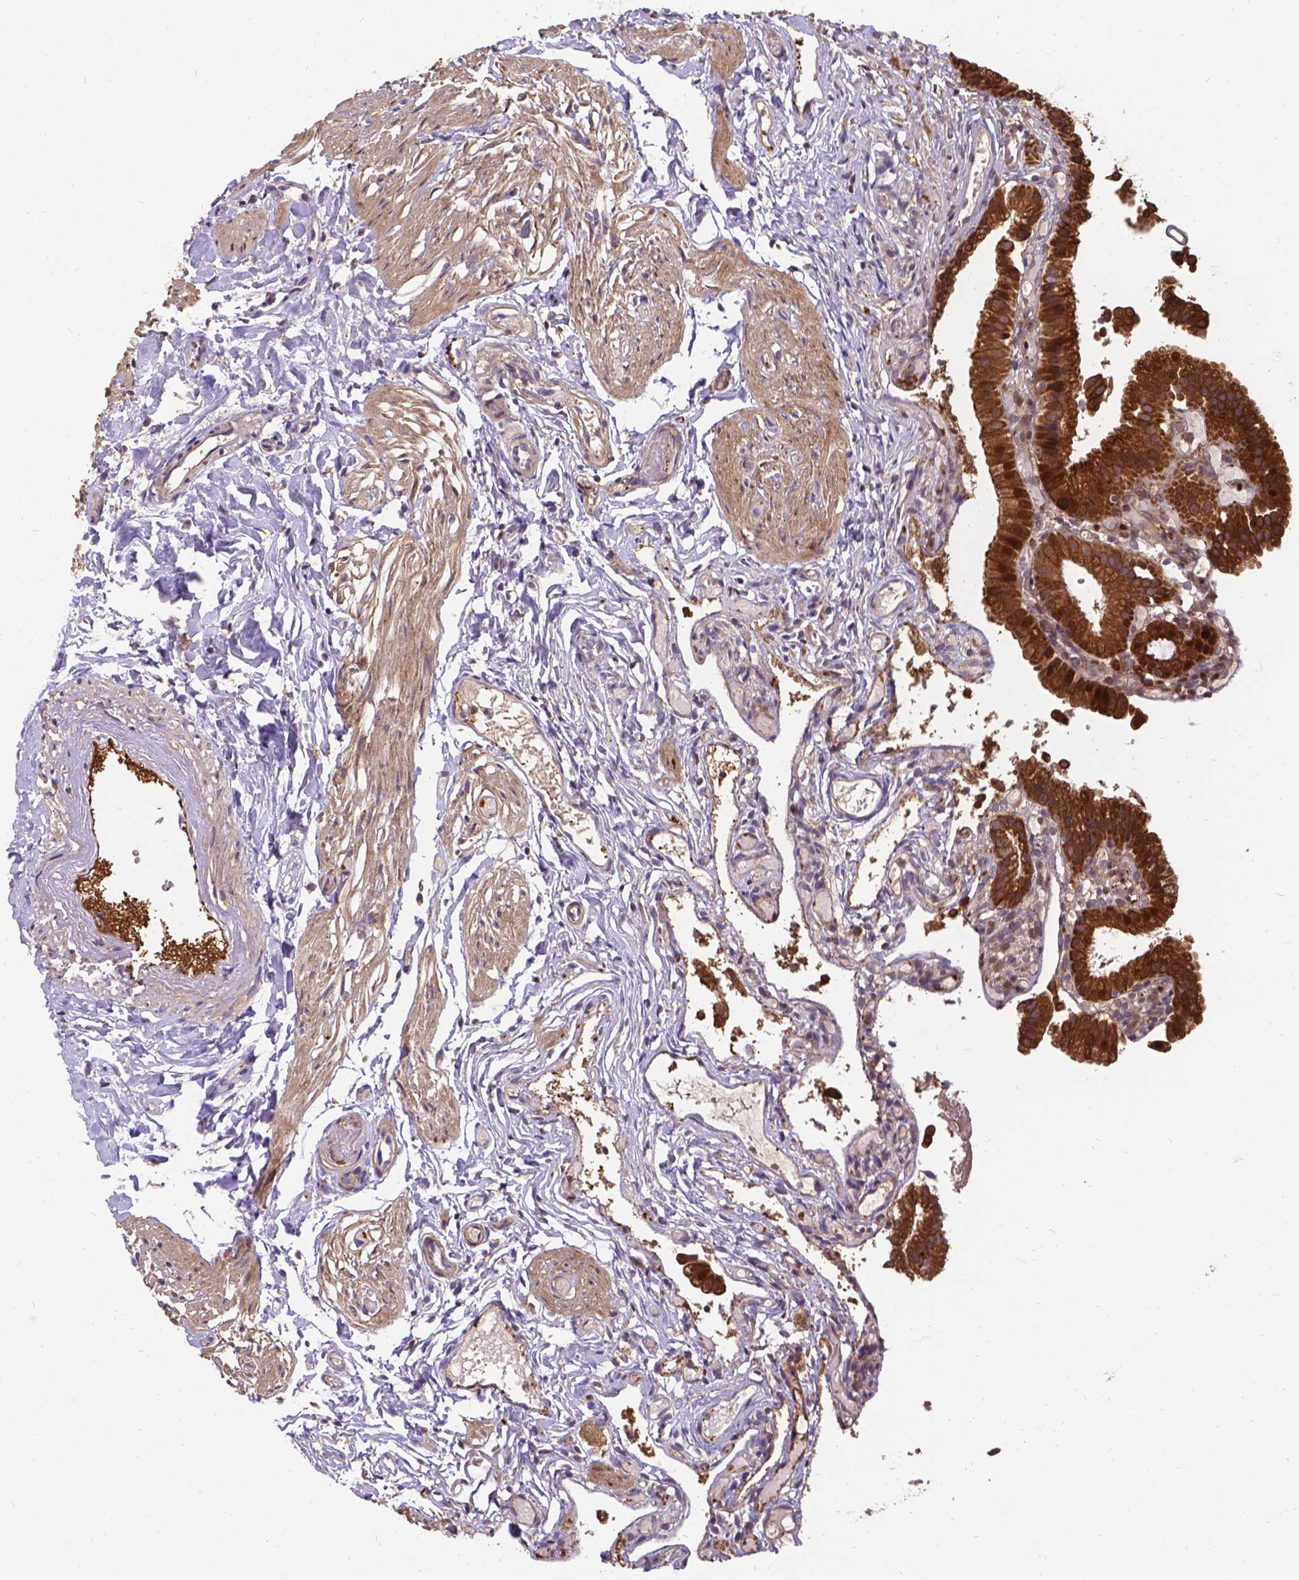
{"staining": {"intensity": "strong", "quantity": ">75%", "location": "cytoplasmic/membranous"}, "tissue": "gallbladder", "cell_type": "Glandular cells", "image_type": "normal", "snomed": [{"axis": "morphology", "description": "Normal tissue, NOS"}, {"axis": "topography", "description": "Gallbladder"}], "caption": "The image displays immunohistochemical staining of unremarkable gallbladder. There is strong cytoplasmic/membranous positivity is seen in about >75% of glandular cells.", "gene": "DENND6A", "patient": {"sex": "female", "age": 47}}